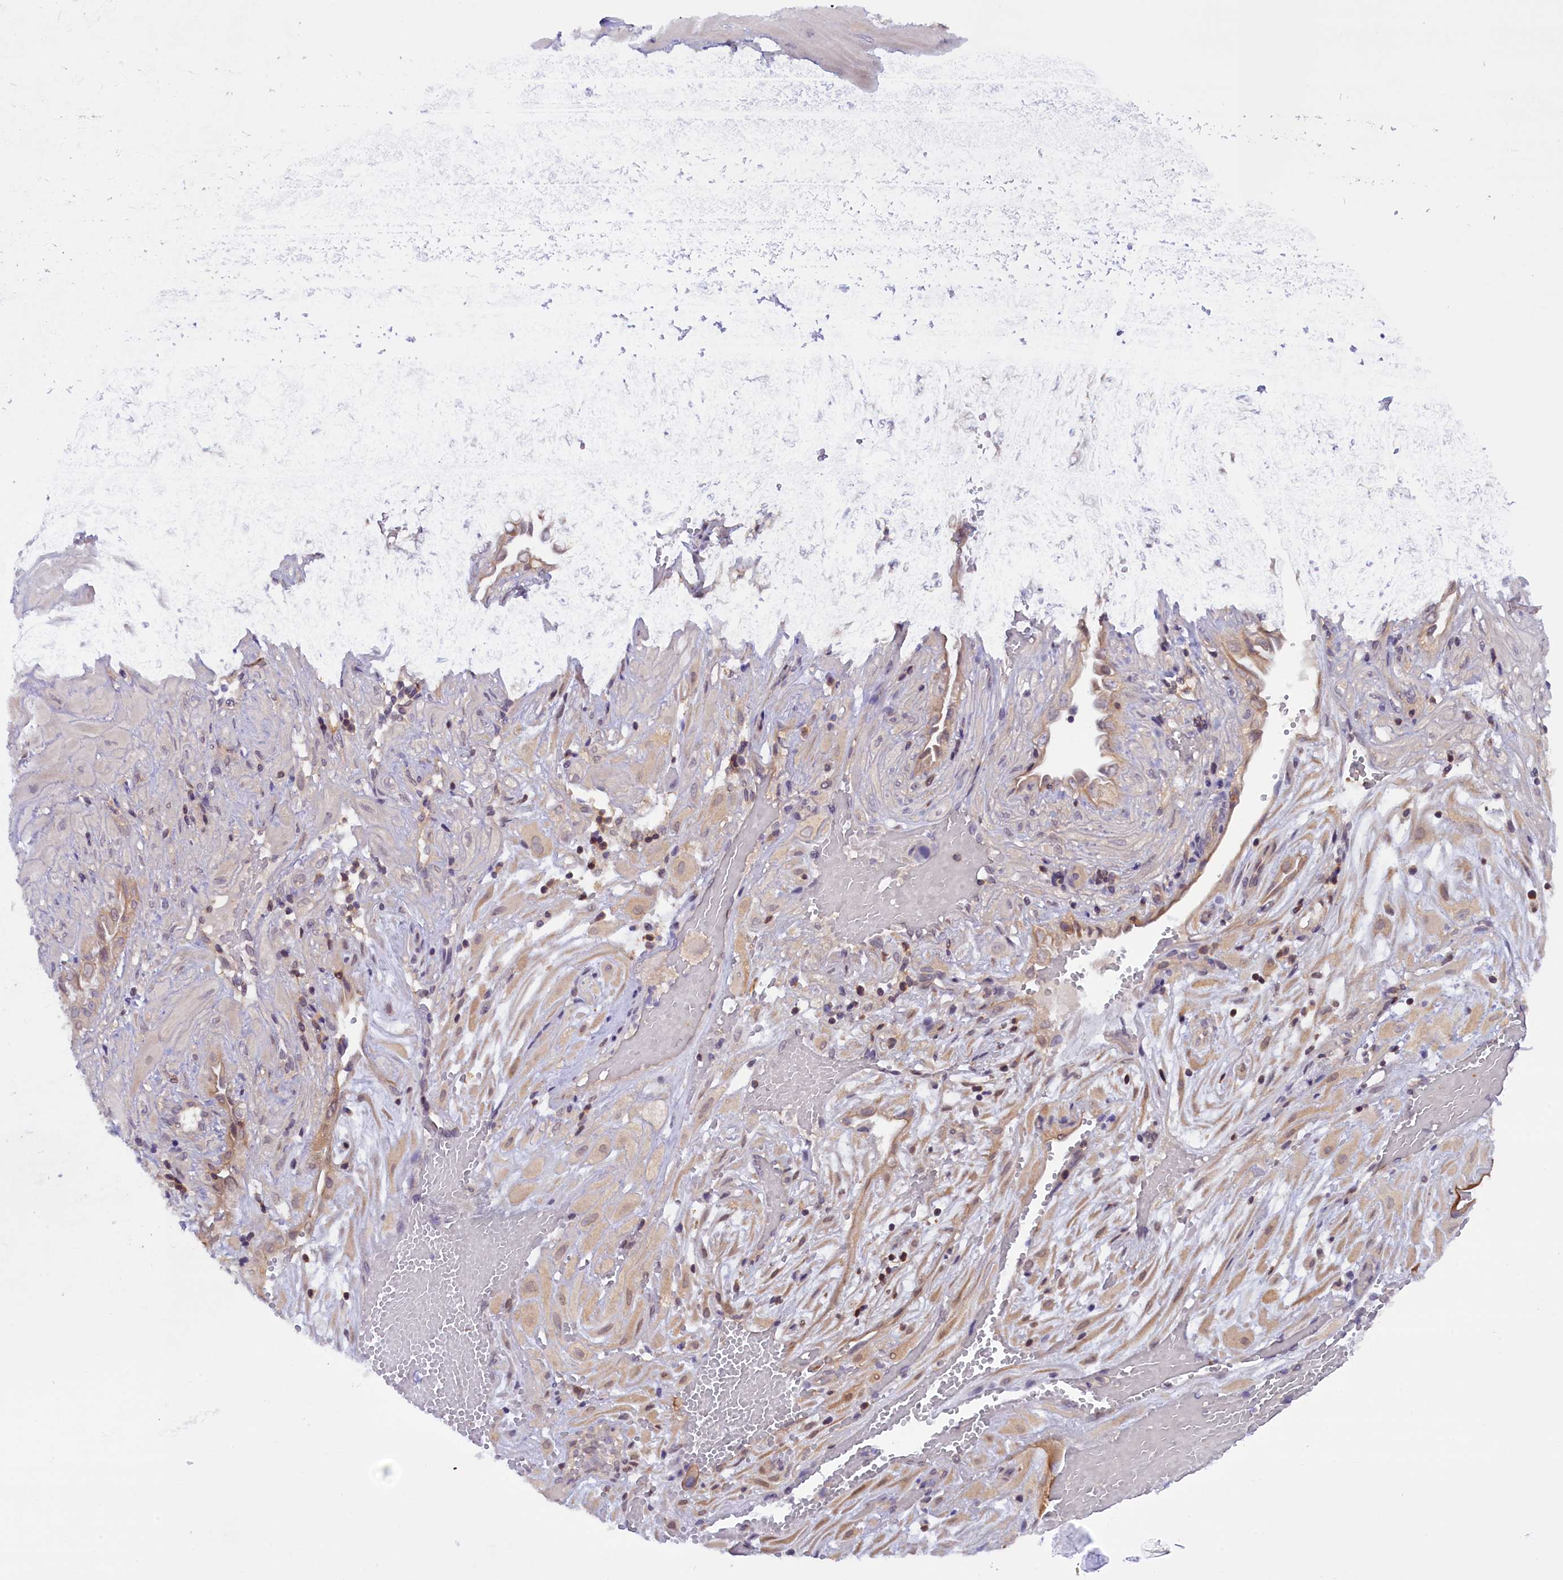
{"staining": {"intensity": "weak", "quantity": "25%-75%", "location": "cytoplasmic/membranous"}, "tissue": "cervical cancer", "cell_type": "Tumor cells", "image_type": "cancer", "snomed": [{"axis": "morphology", "description": "Squamous cell carcinoma, NOS"}, {"axis": "topography", "description": "Cervix"}], "caption": "There is low levels of weak cytoplasmic/membranous staining in tumor cells of squamous cell carcinoma (cervical), as demonstrated by immunohistochemical staining (brown color).", "gene": "TBCB", "patient": {"sex": "female", "age": 36}}